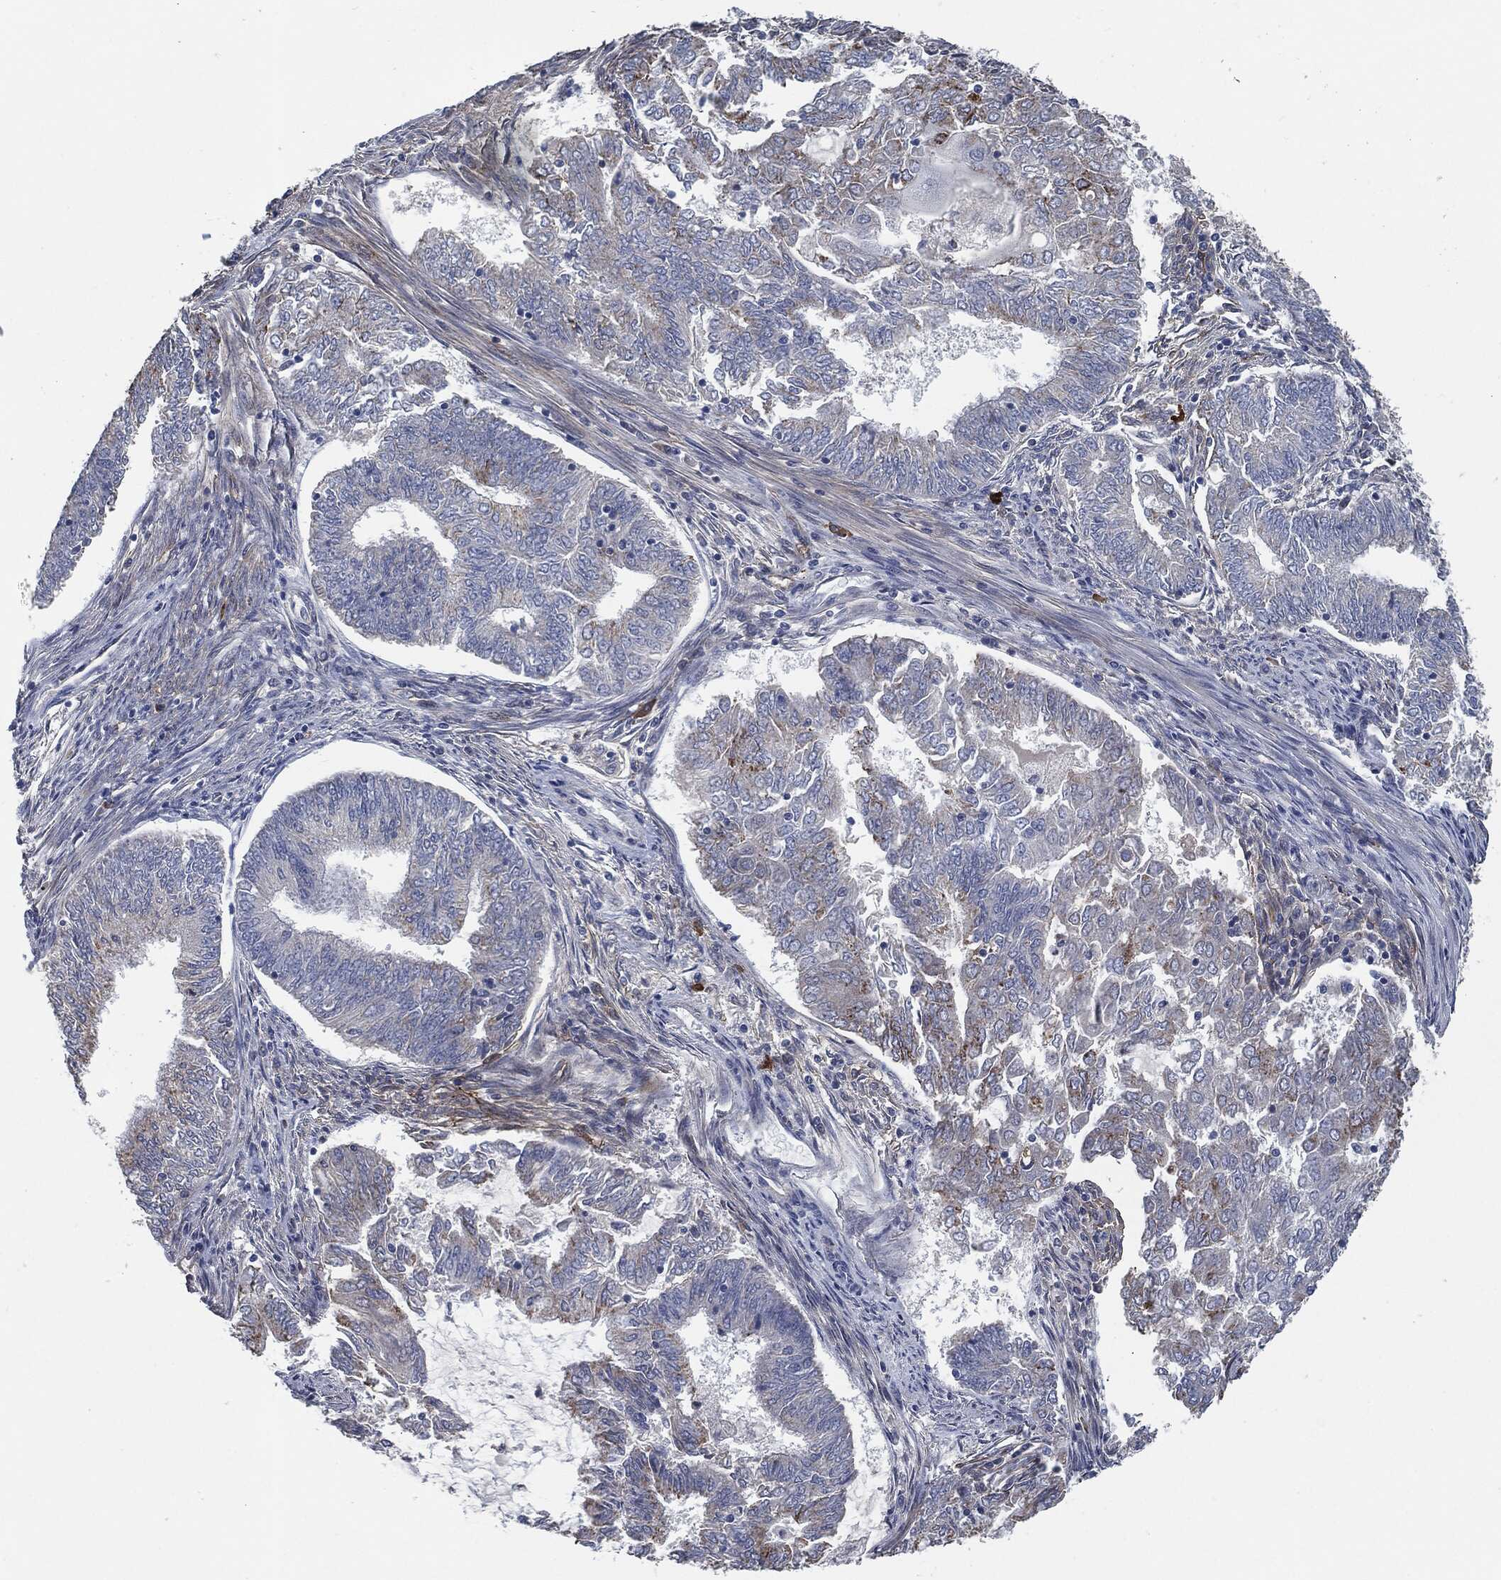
{"staining": {"intensity": "negative", "quantity": "none", "location": "none"}, "tissue": "endometrial cancer", "cell_type": "Tumor cells", "image_type": "cancer", "snomed": [{"axis": "morphology", "description": "Adenocarcinoma, NOS"}, {"axis": "topography", "description": "Endometrium"}], "caption": "This histopathology image is of endometrial cancer (adenocarcinoma) stained with immunohistochemistry to label a protein in brown with the nuclei are counter-stained blue. There is no staining in tumor cells. (DAB immunohistochemistry, high magnification).", "gene": "SVIL", "patient": {"sex": "female", "age": 62}}